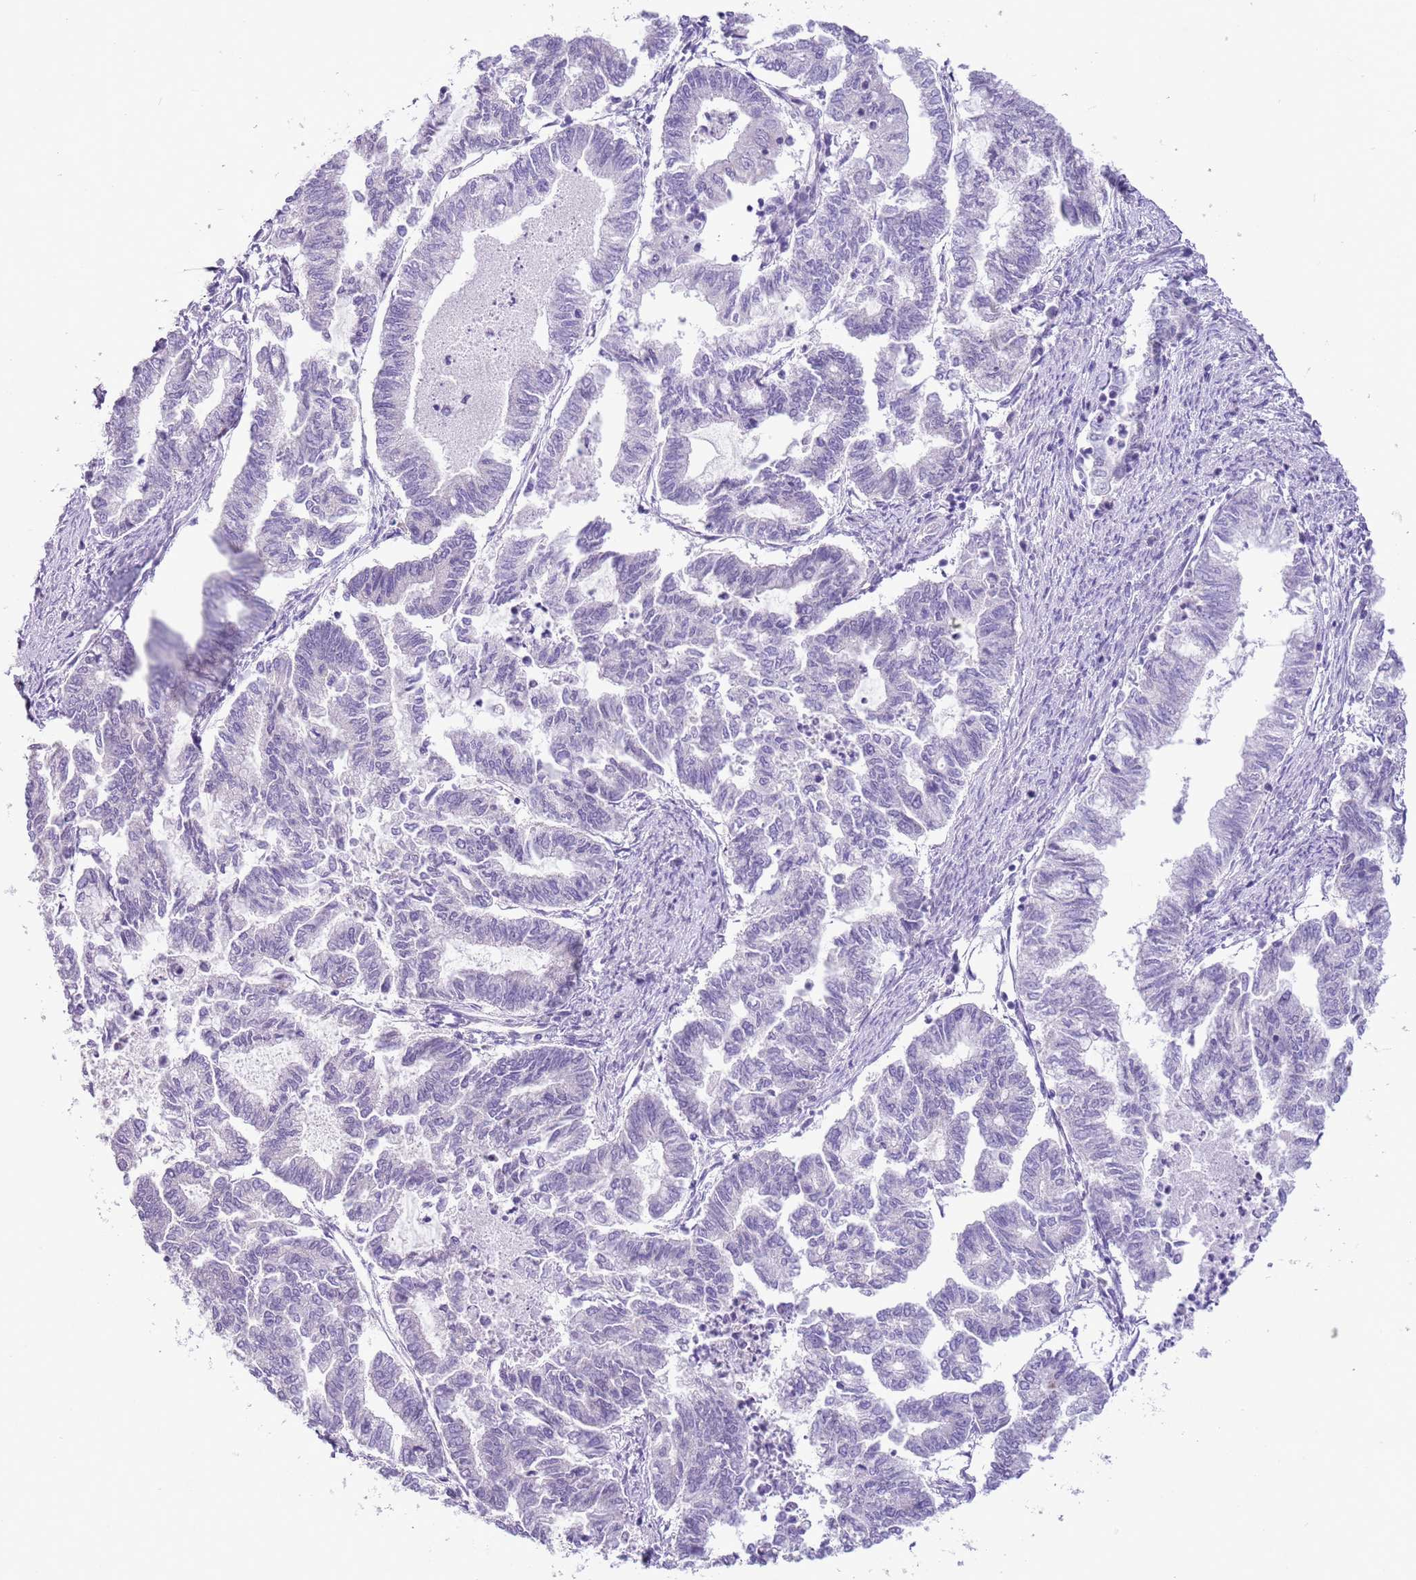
{"staining": {"intensity": "negative", "quantity": "none", "location": "none"}, "tissue": "endometrial cancer", "cell_type": "Tumor cells", "image_type": "cancer", "snomed": [{"axis": "morphology", "description": "Adenocarcinoma, NOS"}, {"axis": "topography", "description": "Endometrium"}], "caption": "Immunohistochemistry of endometrial adenocarcinoma displays no positivity in tumor cells. (Brightfield microscopy of DAB immunohistochemistry (IHC) at high magnification).", "gene": "FAM120C", "patient": {"sex": "female", "age": 79}}